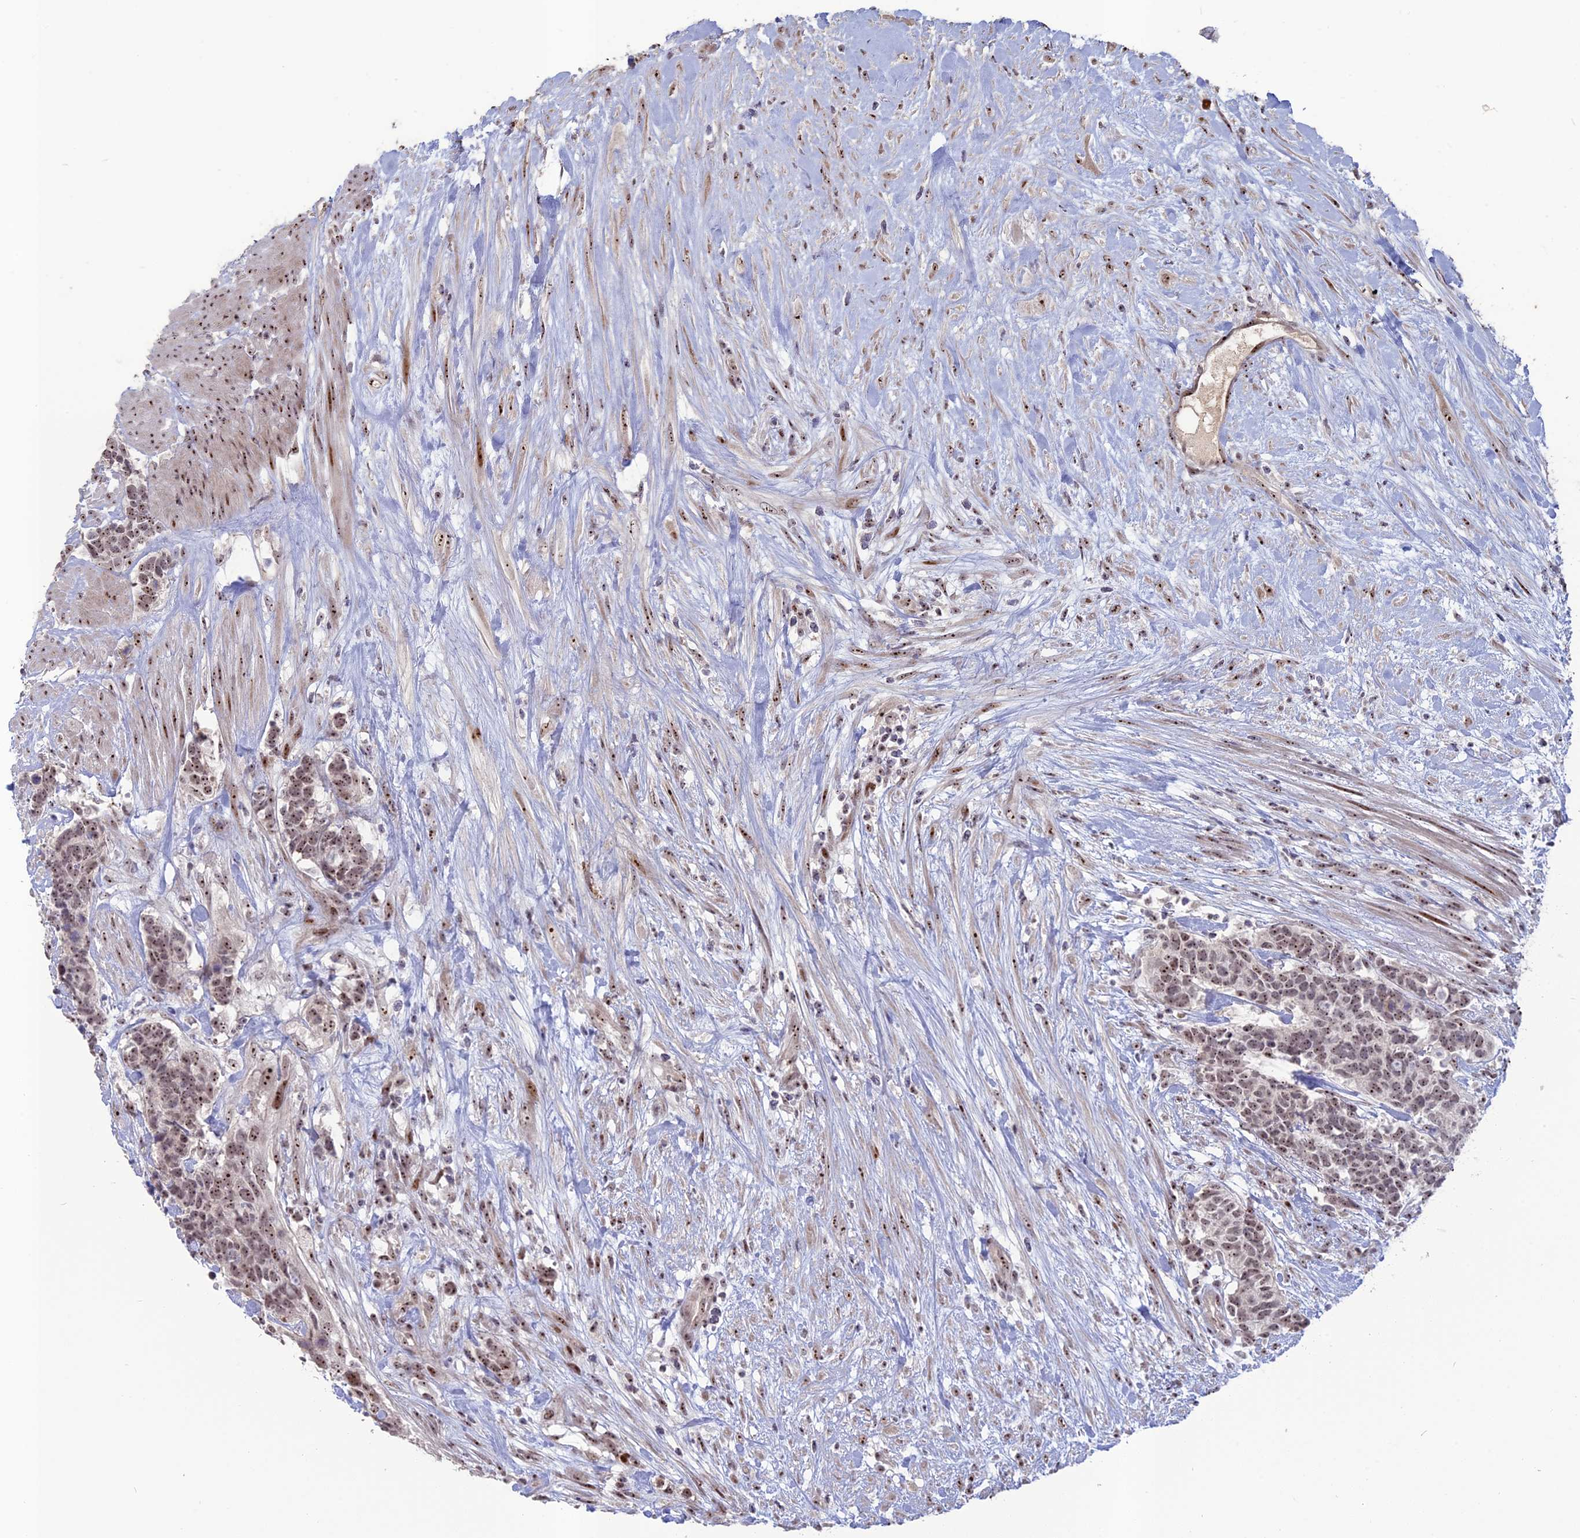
{"staining": {"intensity": "moderate", "quantity": ">75%", "location": "nuclear"}, "tissue": "carcinoid", "cell_type": "Tumor cells", "image_type": "cancer", "snomed": [{"axis": "morphology", "description": "Carcinoma, NOS"}, {"axis": "morphology", "description": "Carcinoid, malignant, NOS"}, {"axis": "topography", "description": "Prostate"}], "caption": "Moderate nuclear staining is identified in about >75% of tumor cells in carcinoma. (DAB (3,3'-diaminobenzidine) IHC, brown staining for protein, blue staining for nuclei).", "gene": "FAM131A", "patient": {"sex": "male", "age": 57}}